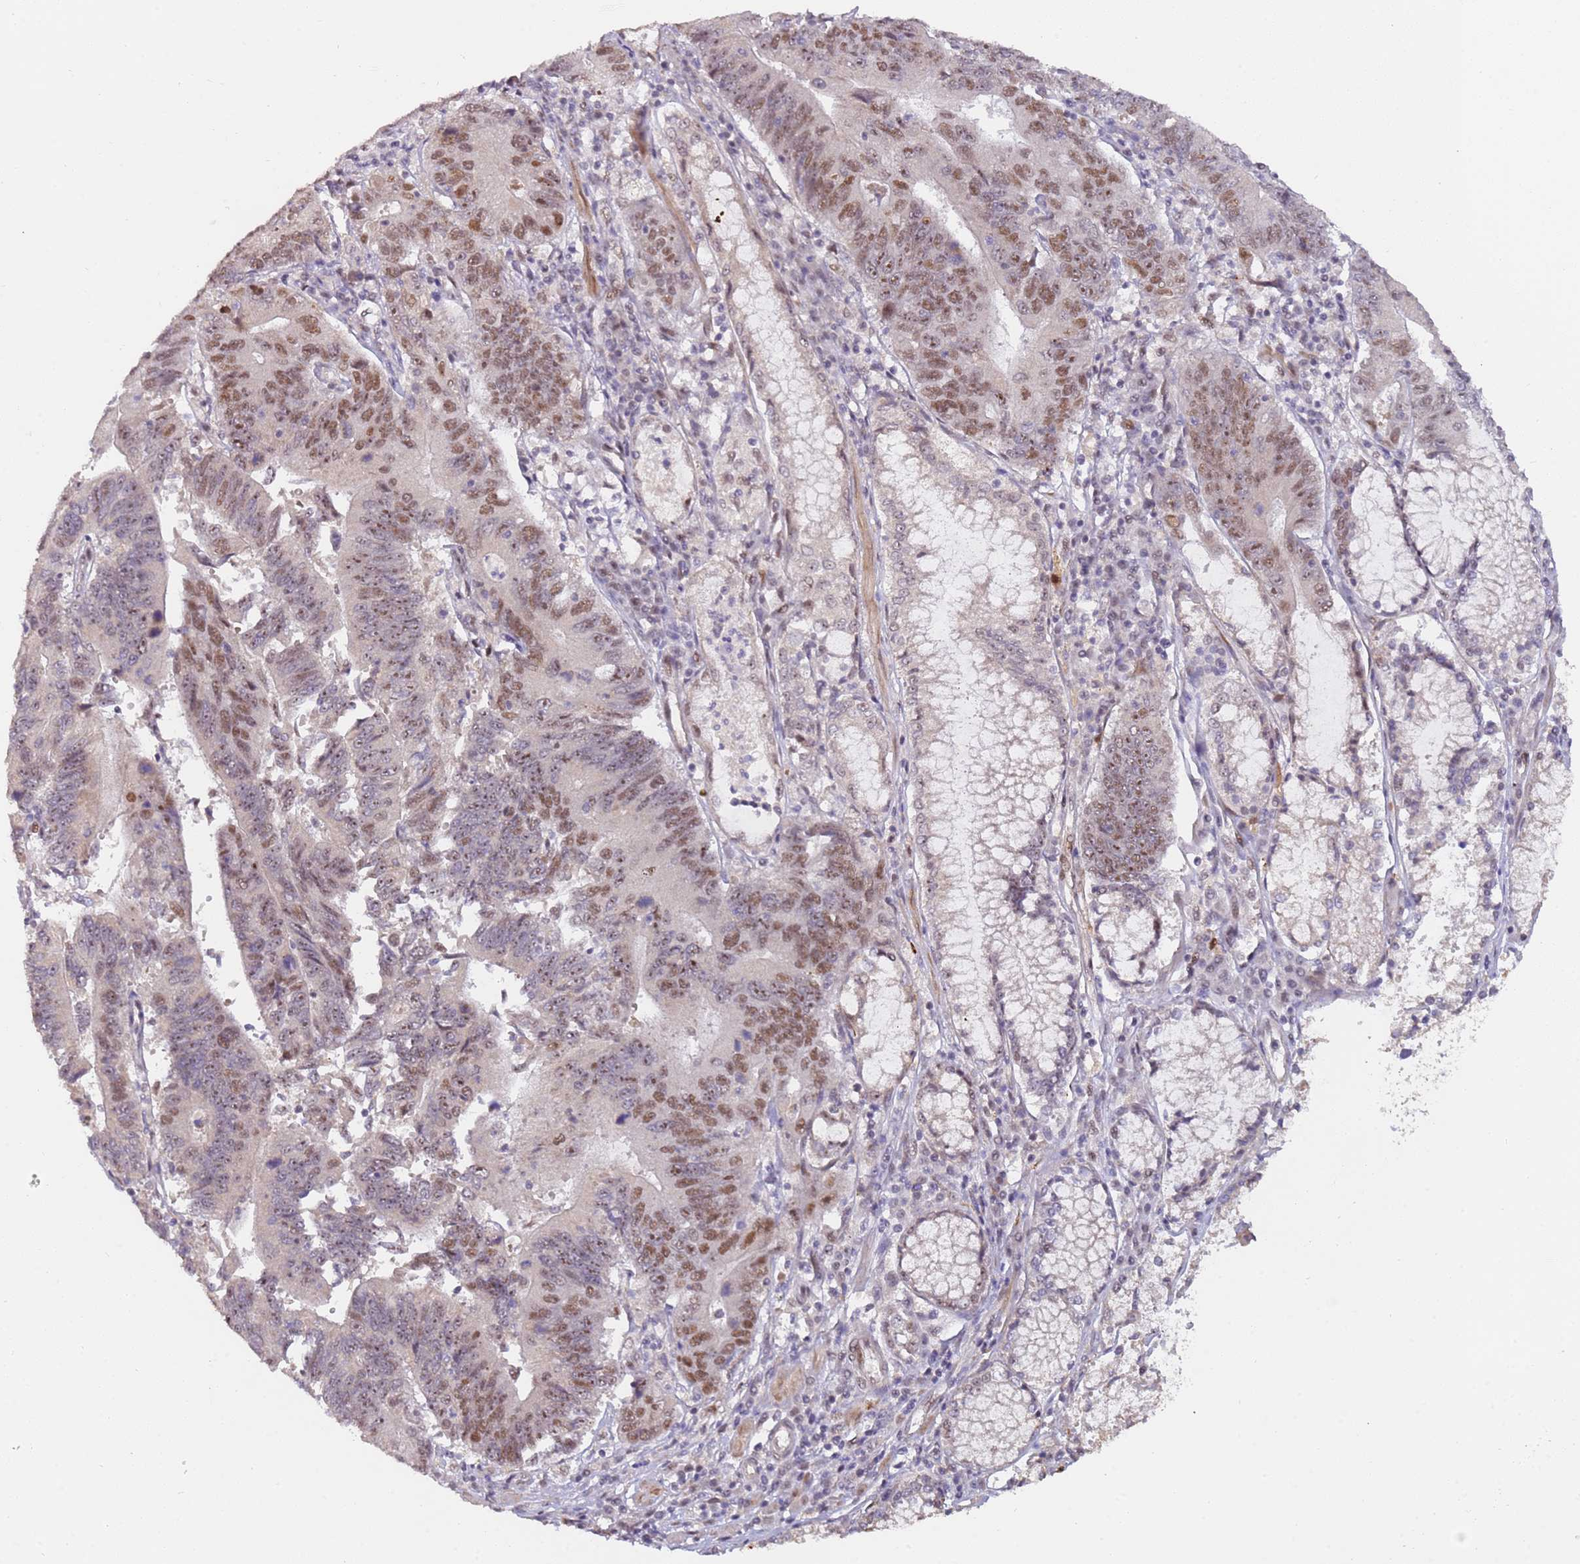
{"staining": {"intensity": "moderate", "quantity": "25%-75%", "location": "nuclear"}, "tissue": "stomach cancer", "cell_type": "Tumor cells", "image_type": "cancer", "snomed": [{"axis": "morphology", "description": "Adenocarcinoma, NOS"}, {"axis": "topography", "description": "Stomach"}], "caption": "A high-resolution histopathology image shows immunohistochemistry (IHC) staining of stomach cancer (adenocarcinoma), which demonstrates moderate nuclear positivity in about 25%-75% of tumor cells.", "gene": "LGALSL", "patient": {"sex": "male", "age": 59}}